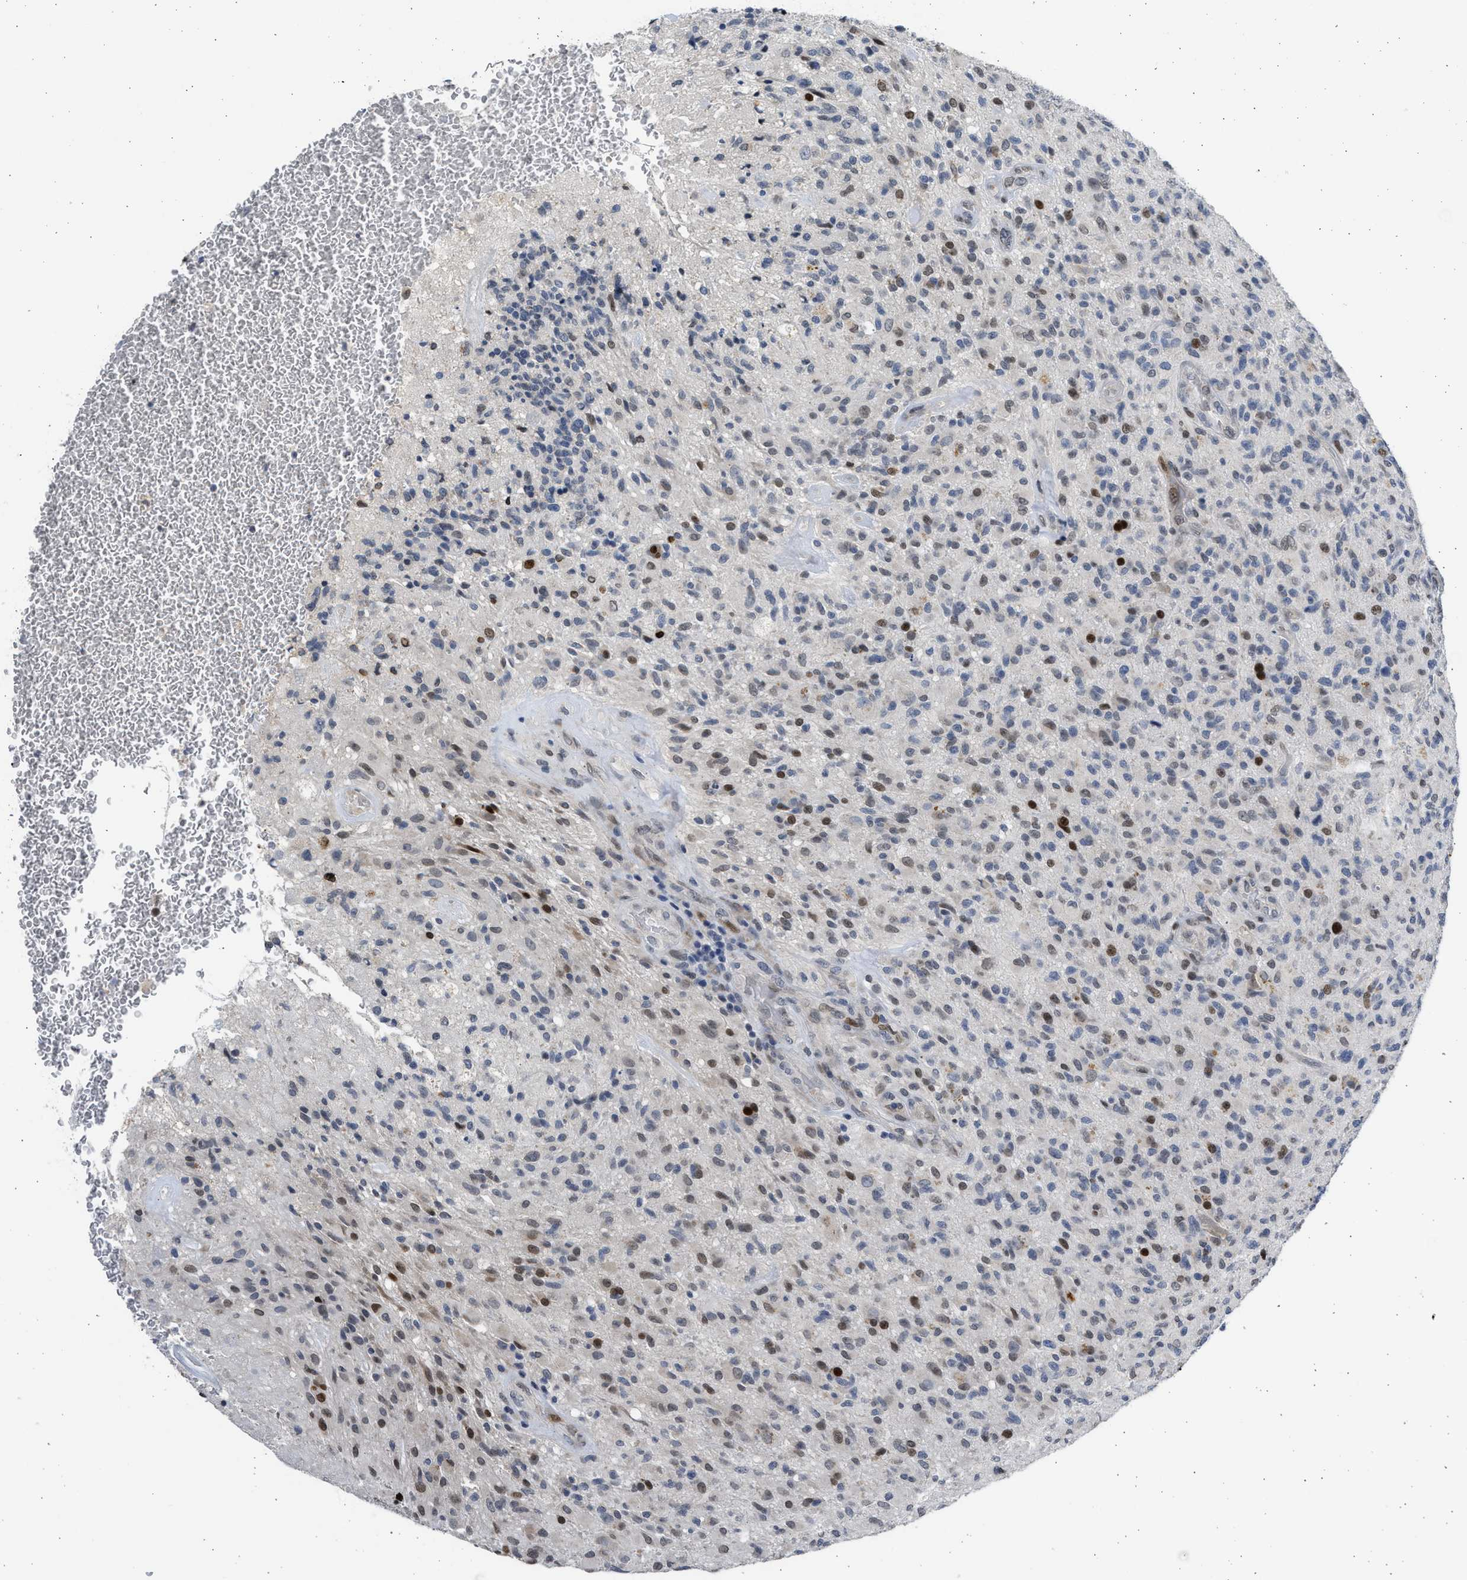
{"staining": {"intensity": "moderate", "quantity": "25%-75%", "location": "nuclear"}, "tissue": "glioma", "cell_type": "Tumor cells", "image_type": "cancer", "snomed": [{"axis": "morphology", "description": "Glioma, malignant, High grade"}, {"axis": "topography", "description": "Brain"}], "caption": "IHC staining of malignant glioma (high-grade), which demonstrates medium levels of moderate nuclear expression in about 25%-75% of tumor cells indicating moderate nuclear protein staining. The staining was performed using DAB (brown) for protein detection and nuclei were counterstained in hematoxylin (blue).", "gene": "HMGN3", "patient": {"sex": "male", "age": 71}}